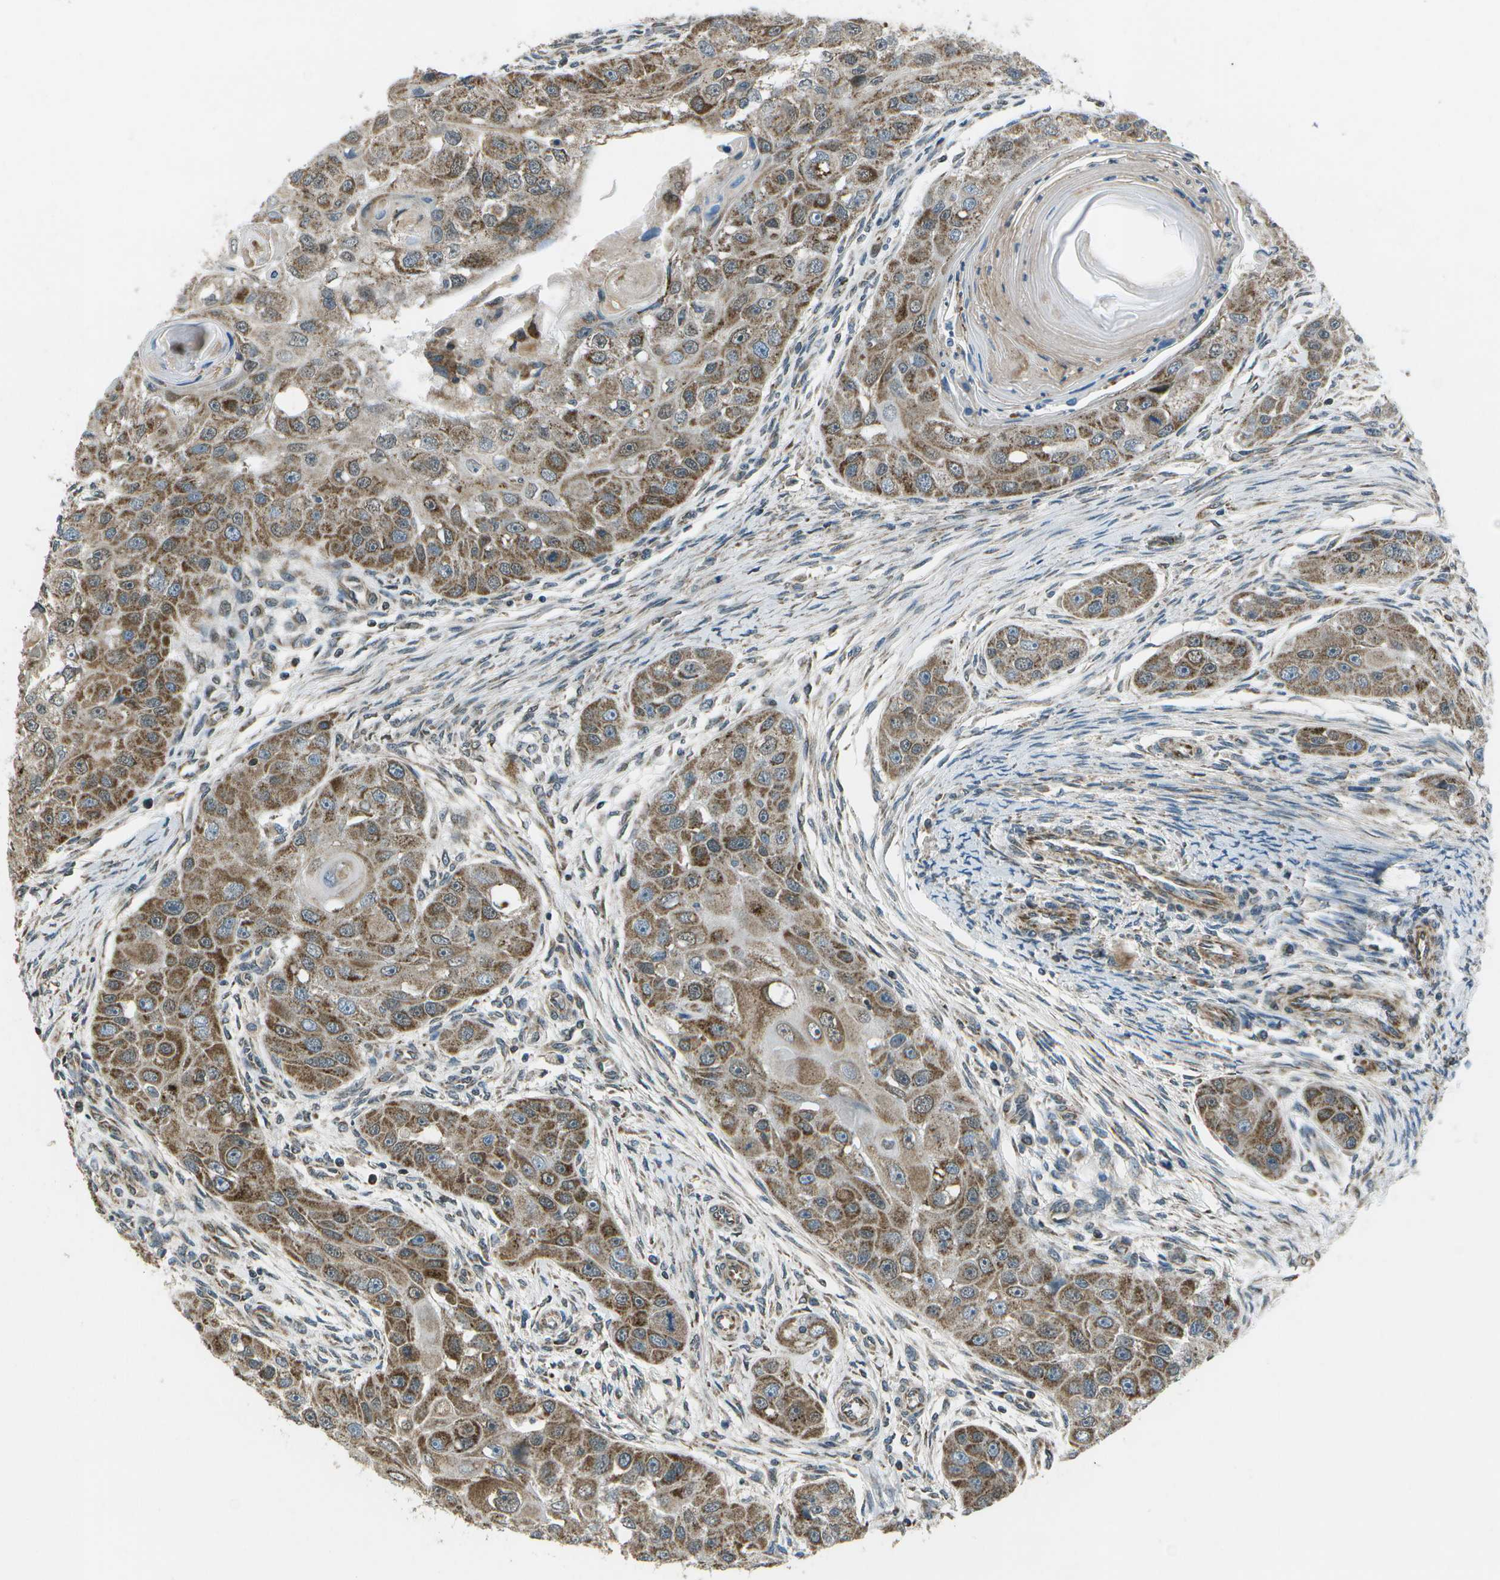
{"staining": {"intensity": "moderate", "quantity": ">75%", "location": "cytoplasmic/membranous"}, "tissue": "head and neck cancer", "cell_type": "Tumor cells", "image_type": "cancer", "snomed": [{"axis": "morphology", "description": "Normal tissue, NOS"}, {"axis": "morphology", "description": "Squamous cell carcinoma, NOS"}, {"axis": "topography", "description": "Skeletal muscle"}, {"axis": "topography", "description": "Head-Neck"}], "caption": "A photomicrograph of squamous cell carcinoma (head and neck) stained for a protein shows moderate cytoplasmic/membranous brown staining in tumor cells.", "gene": "EIF2AK1", "patient": {"sex": "male", "age": 51}}